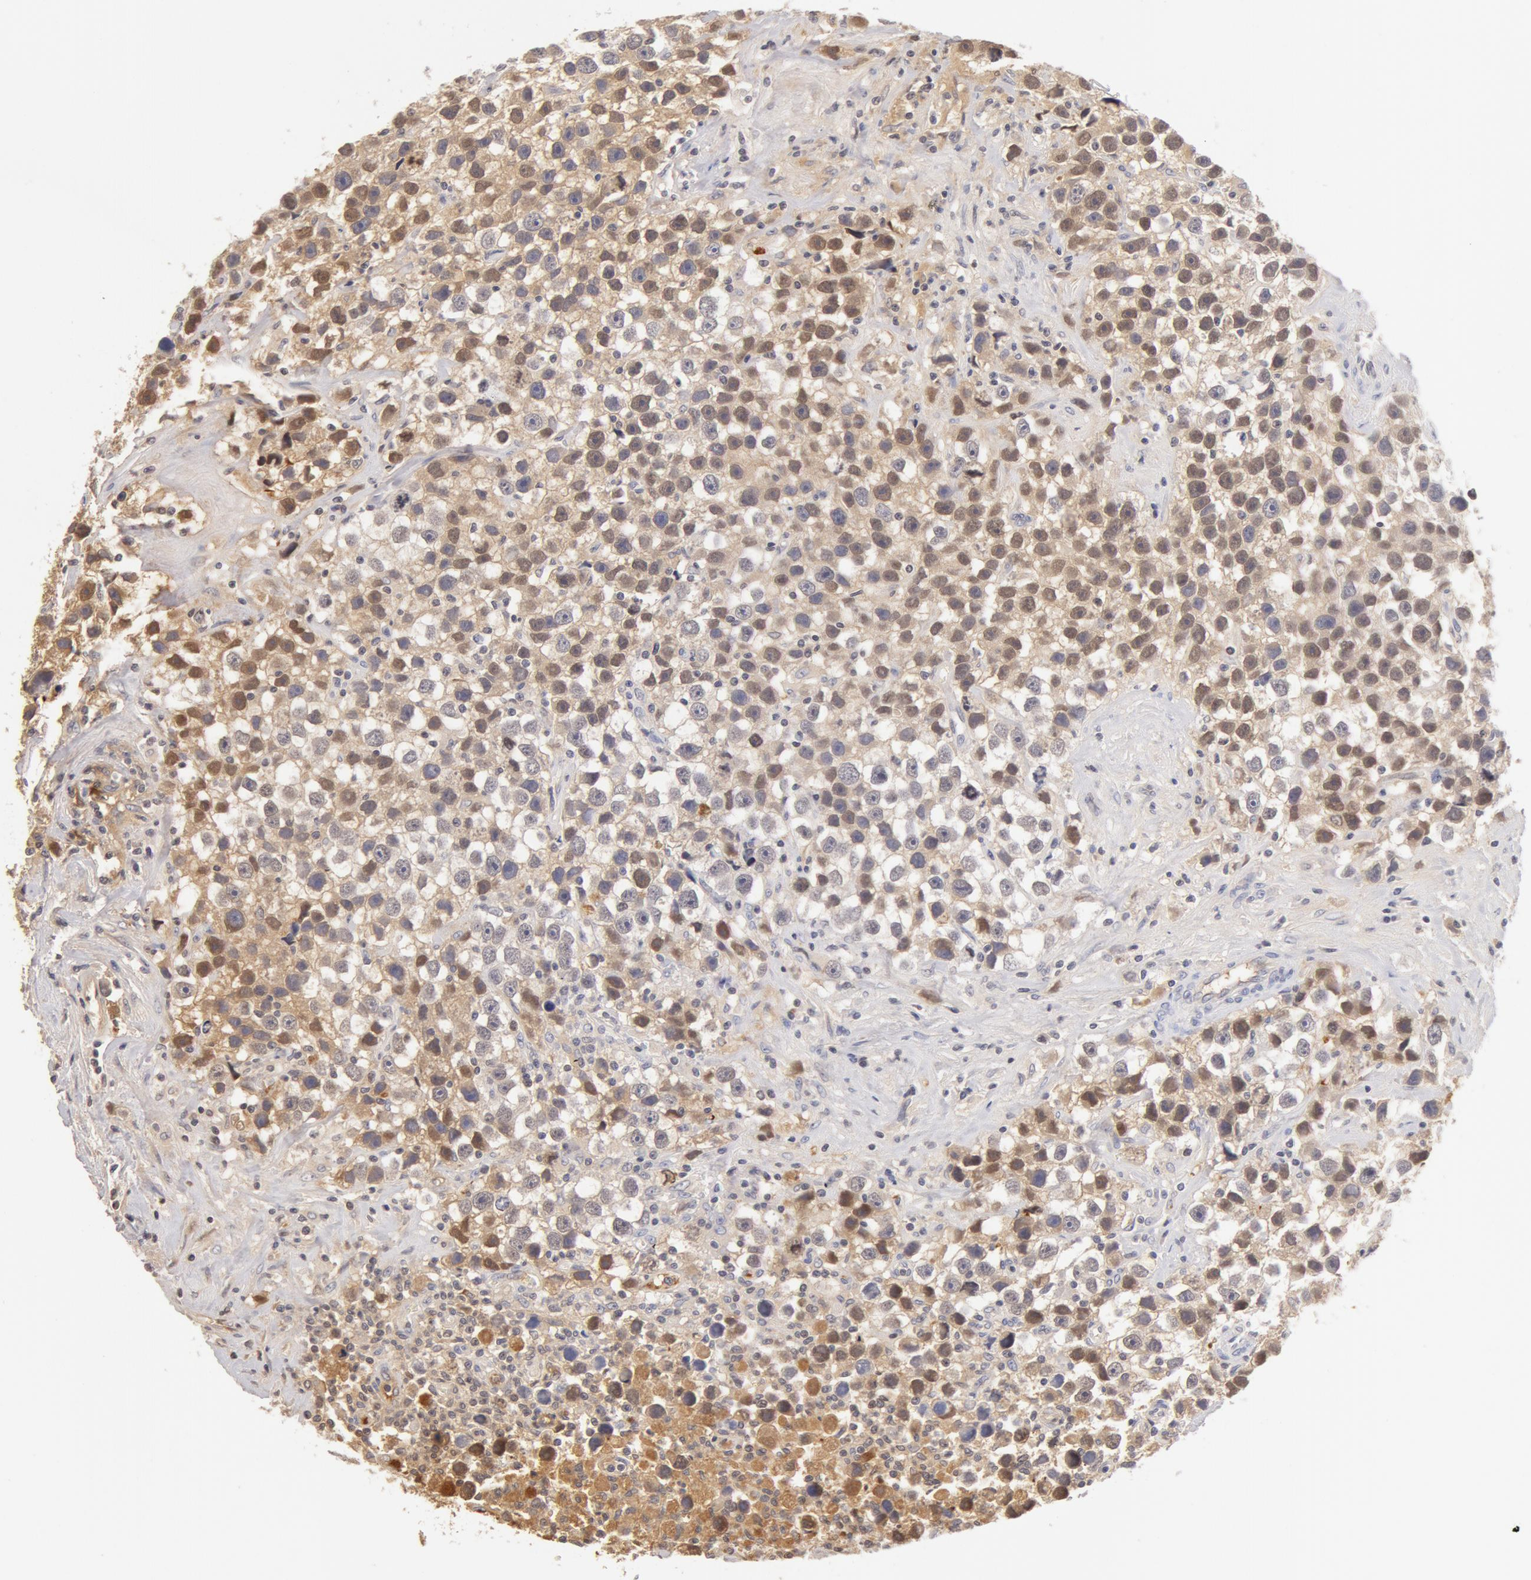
{"staining": {"intensity": "weak", "quantity": "25%-75%", "location": "nuclear"}, "tissue": "testis cancer", "cell_type": "Tumor cells", "image_type": "cancer", "snomed": [{"axis": "morphology", "description": "Seminoma, NOS"}, {"axis": "topography", "description": "Testis"}], "caption": "The immunohistochemical stain shows weak nuclear staining in tumor cells of testis cancer tissue.", "gene": "AHSG", "patient": {"sex": "male", "age": 43}}